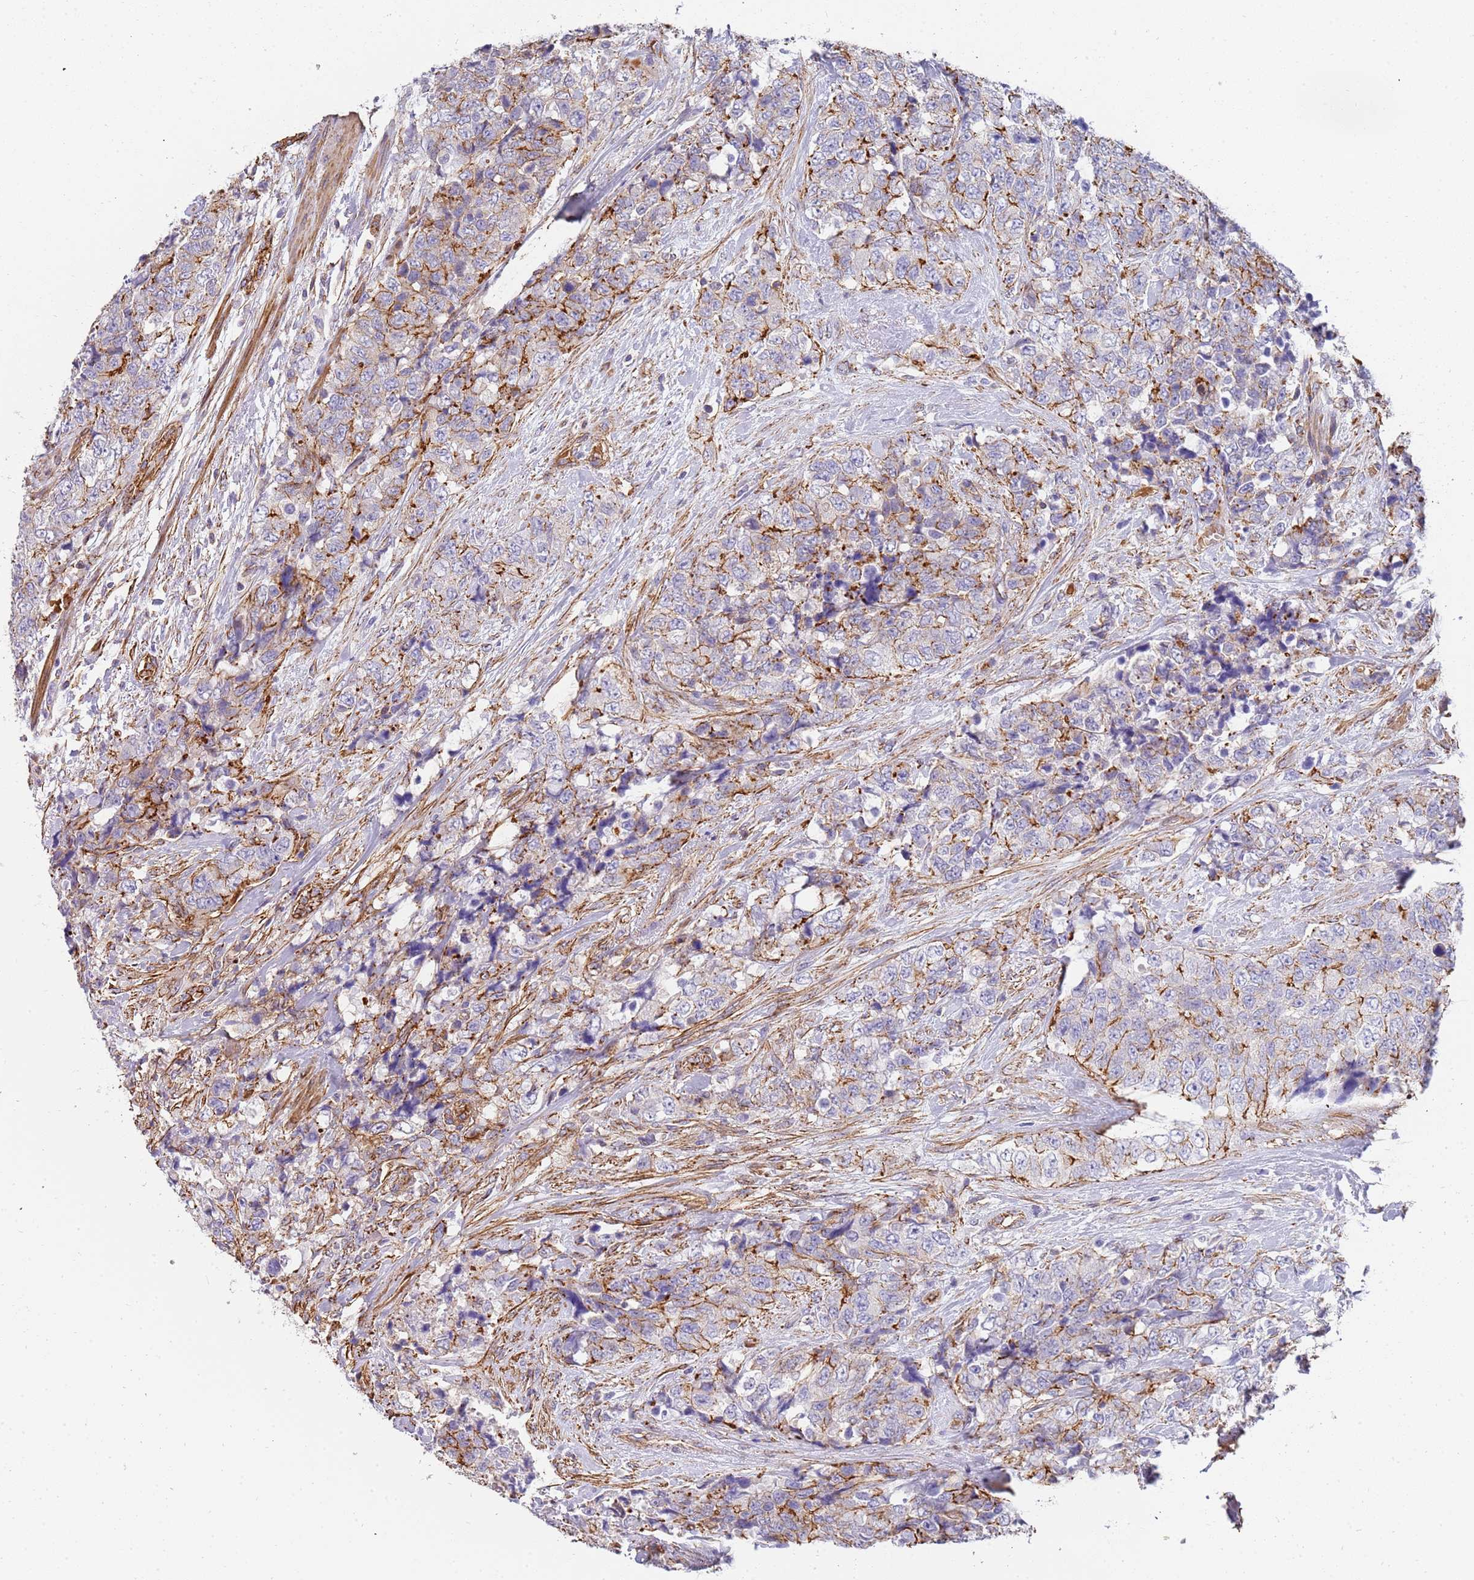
{"staining": {"intensity": "moderate", "quantity": "<25%", "location": "cytoplasmic/membranous"}, "tissue": "urothelial cancer", "cell_type": "Tumor cells", "image_type": "cancer", "snomed": [{"axis": "morphology", "description": "Urothelial carcinoma, High grade"}, {"axis": "topography", "description": "Urinary bladder"}], "caption": "There is low levels of moderate cytoplasmic/membranous staining in tumor cells of high-grade urothelial carcinoma, as demonstrated by immunohistochemical staining (brown color).", "gene": "GFRAL", "patient": {"sex": "female", "age": 78}}